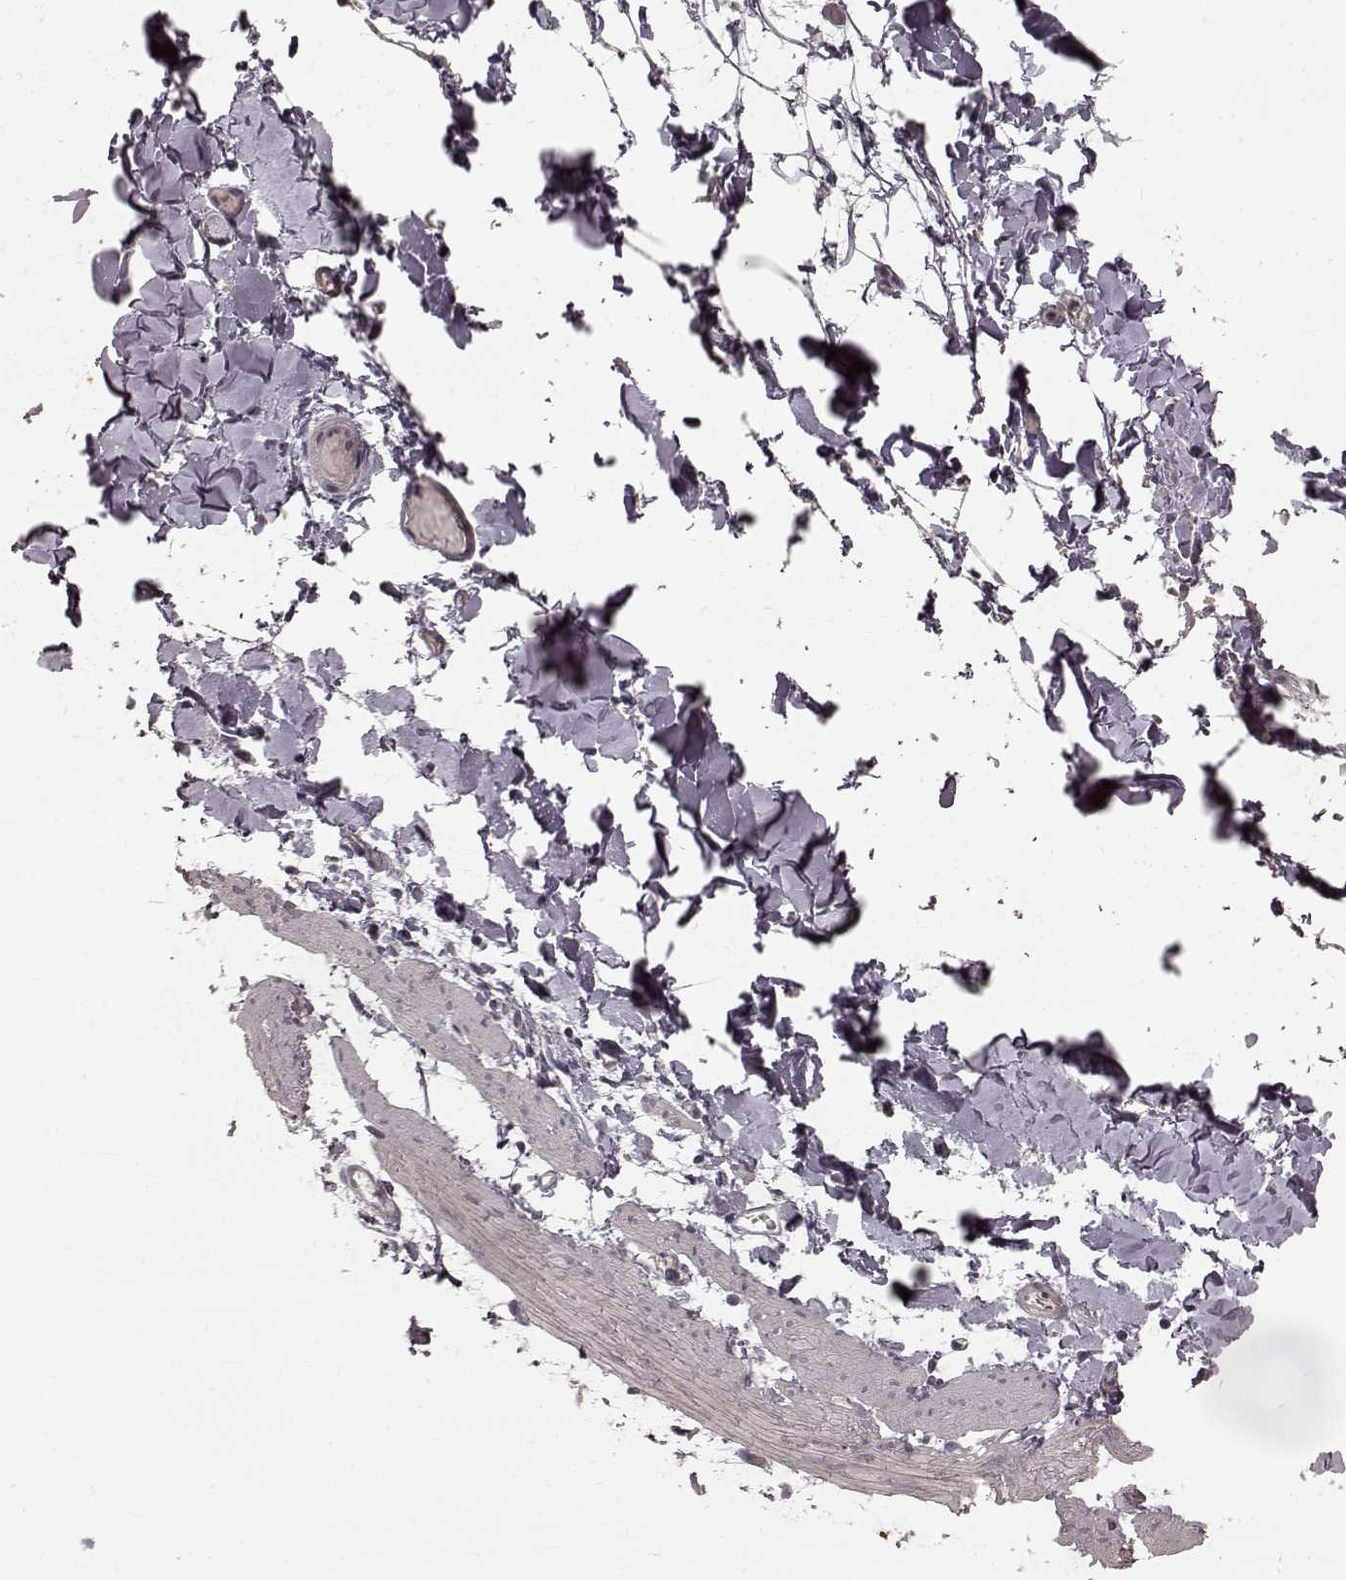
{"staining": {"intensity": "negative", "quantity": "none", "location": "none"}, "tissue": "adipose tissue", "cell_type": "Adipocytes", "image_type": "normal", "snomed": [{"axis": "morphology", "description": "Normal tissue, NOS"}, {"axis": "topography", "description": "Gallbladder"}, {"axis": "topography", "description": "Peripheral nerve tissue"}], "caption": "This is a image of IHC staining of unremarkable adipose tissue, which shows no positivity in adipocytes.", "gene": "PRKCE", "patient": {"sex": "female", "age": 45}}